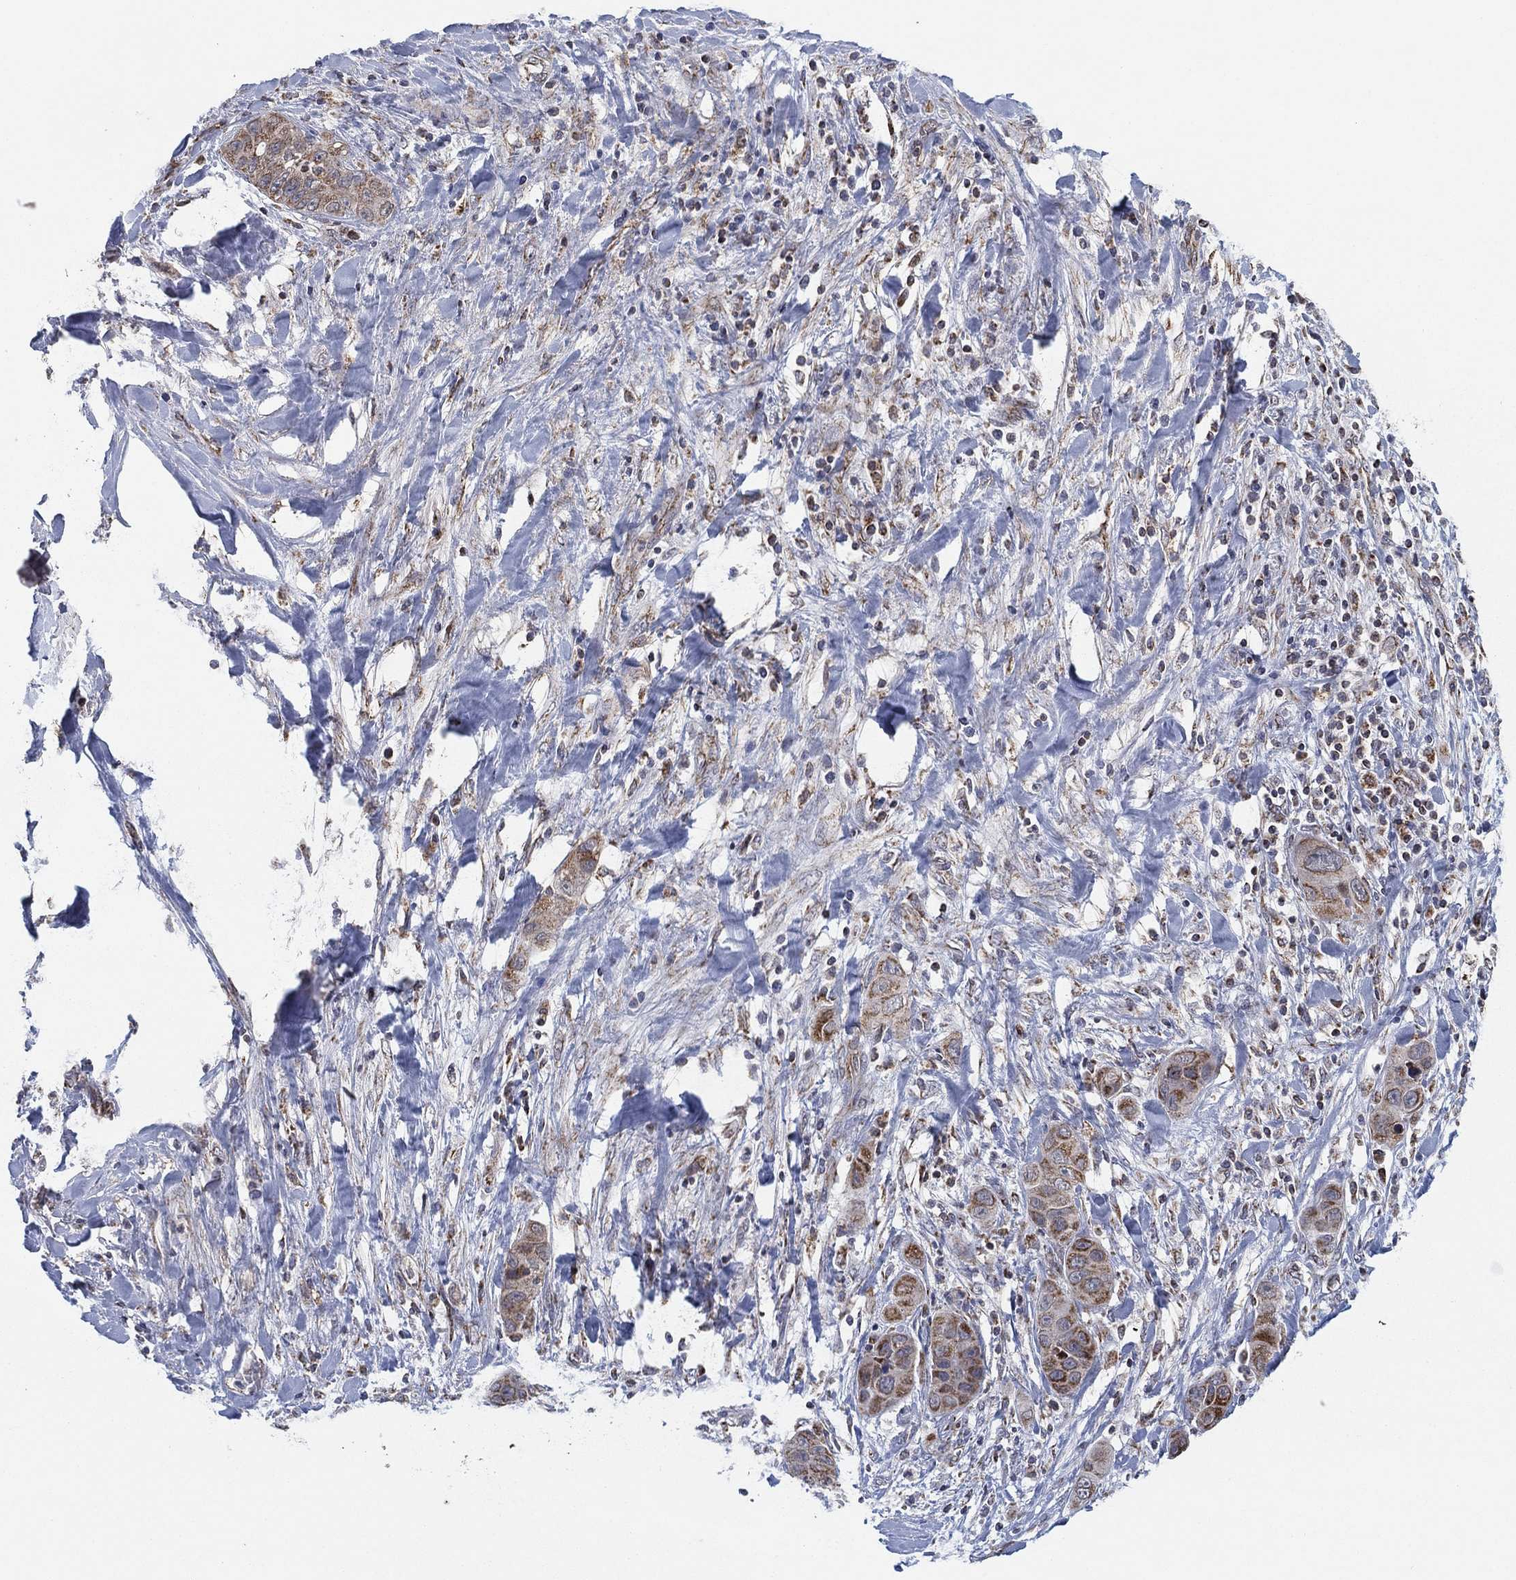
{"staining": {"intensity": "moderate", "quantity": "25%-75%", "location": "cytoplasmic/membranous"}, "tissue": "liver cancer", "cell_type": "Tumor cells", "image_type": "cancer", "snomed": [{"axis": "morphology", "description": "Cholangiocarcinoma"}, {"axis": "topography", "description": "Liver"}], "caption": "Liver cancer (cholangiocarcinoma) stained with DAB immunohistochemistry (IHC) exhibits medium levels of moderate cytoplasmic/membranous expression in about 25%-75% of tumor cells. (Brightfield microscopy of DAB IHC at high magnification).", "gene": "PSMG4", "patient": {"sex": "female", "age": 52}}